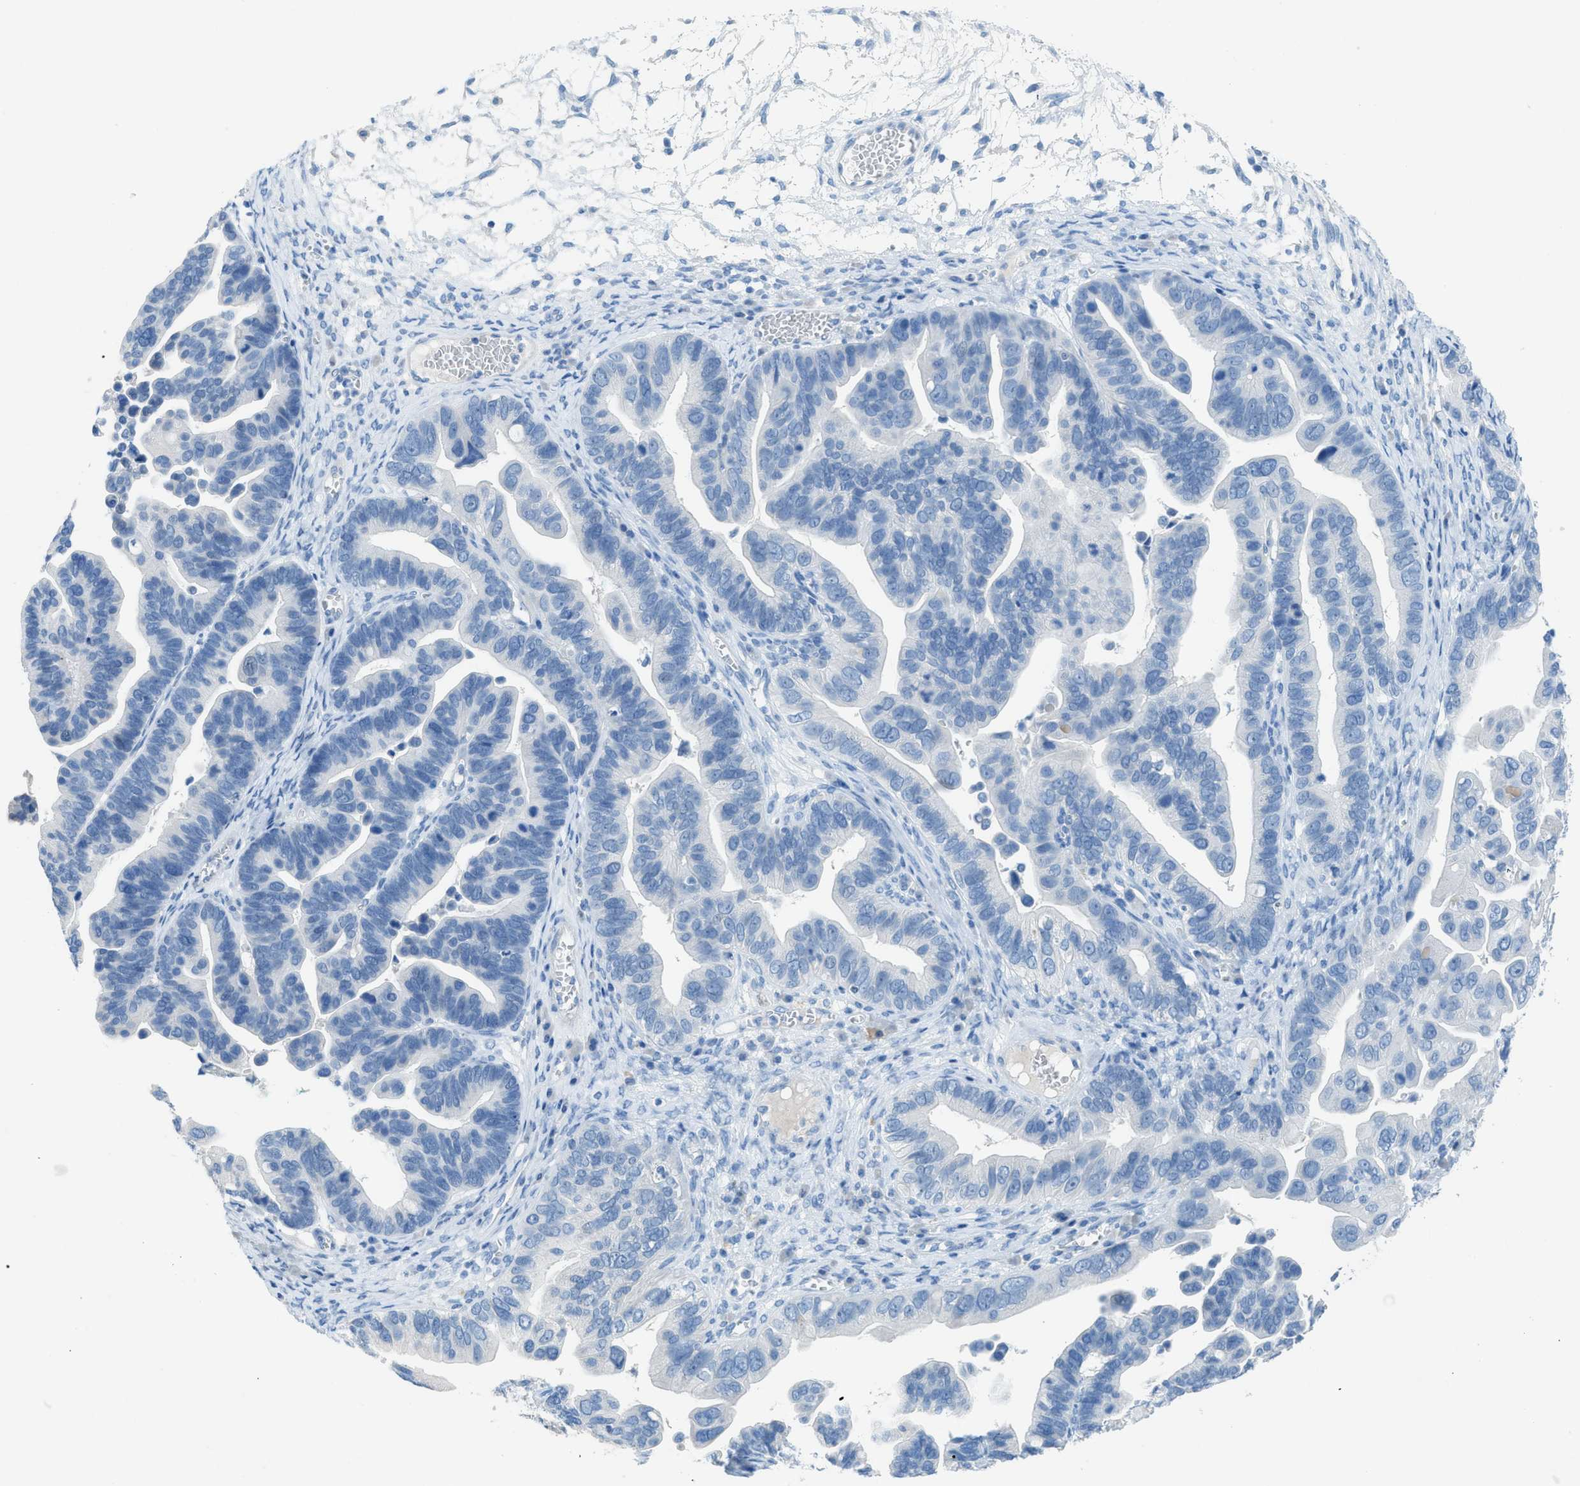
{"staining": {"intensity": "negative", "quantity": "none", "location": "none"}, "tissue": "ovarian cancer", "cell_type": "Tumor cells", "image_type": "cancer", "snomed": [{"axis": "morphology", "description": "Cystadenocarcinoma, serous, NOS"}, {"axis": "topography", "description": "Ovary"}], "caption": "The immunohistochemistry (IHC) micrograph has no significant positivity in tumor cells of ovarian serous cystadenocarcinoma tissue.", "gene": "ACAN", "patient": {"sex": "female", "age": 56}}